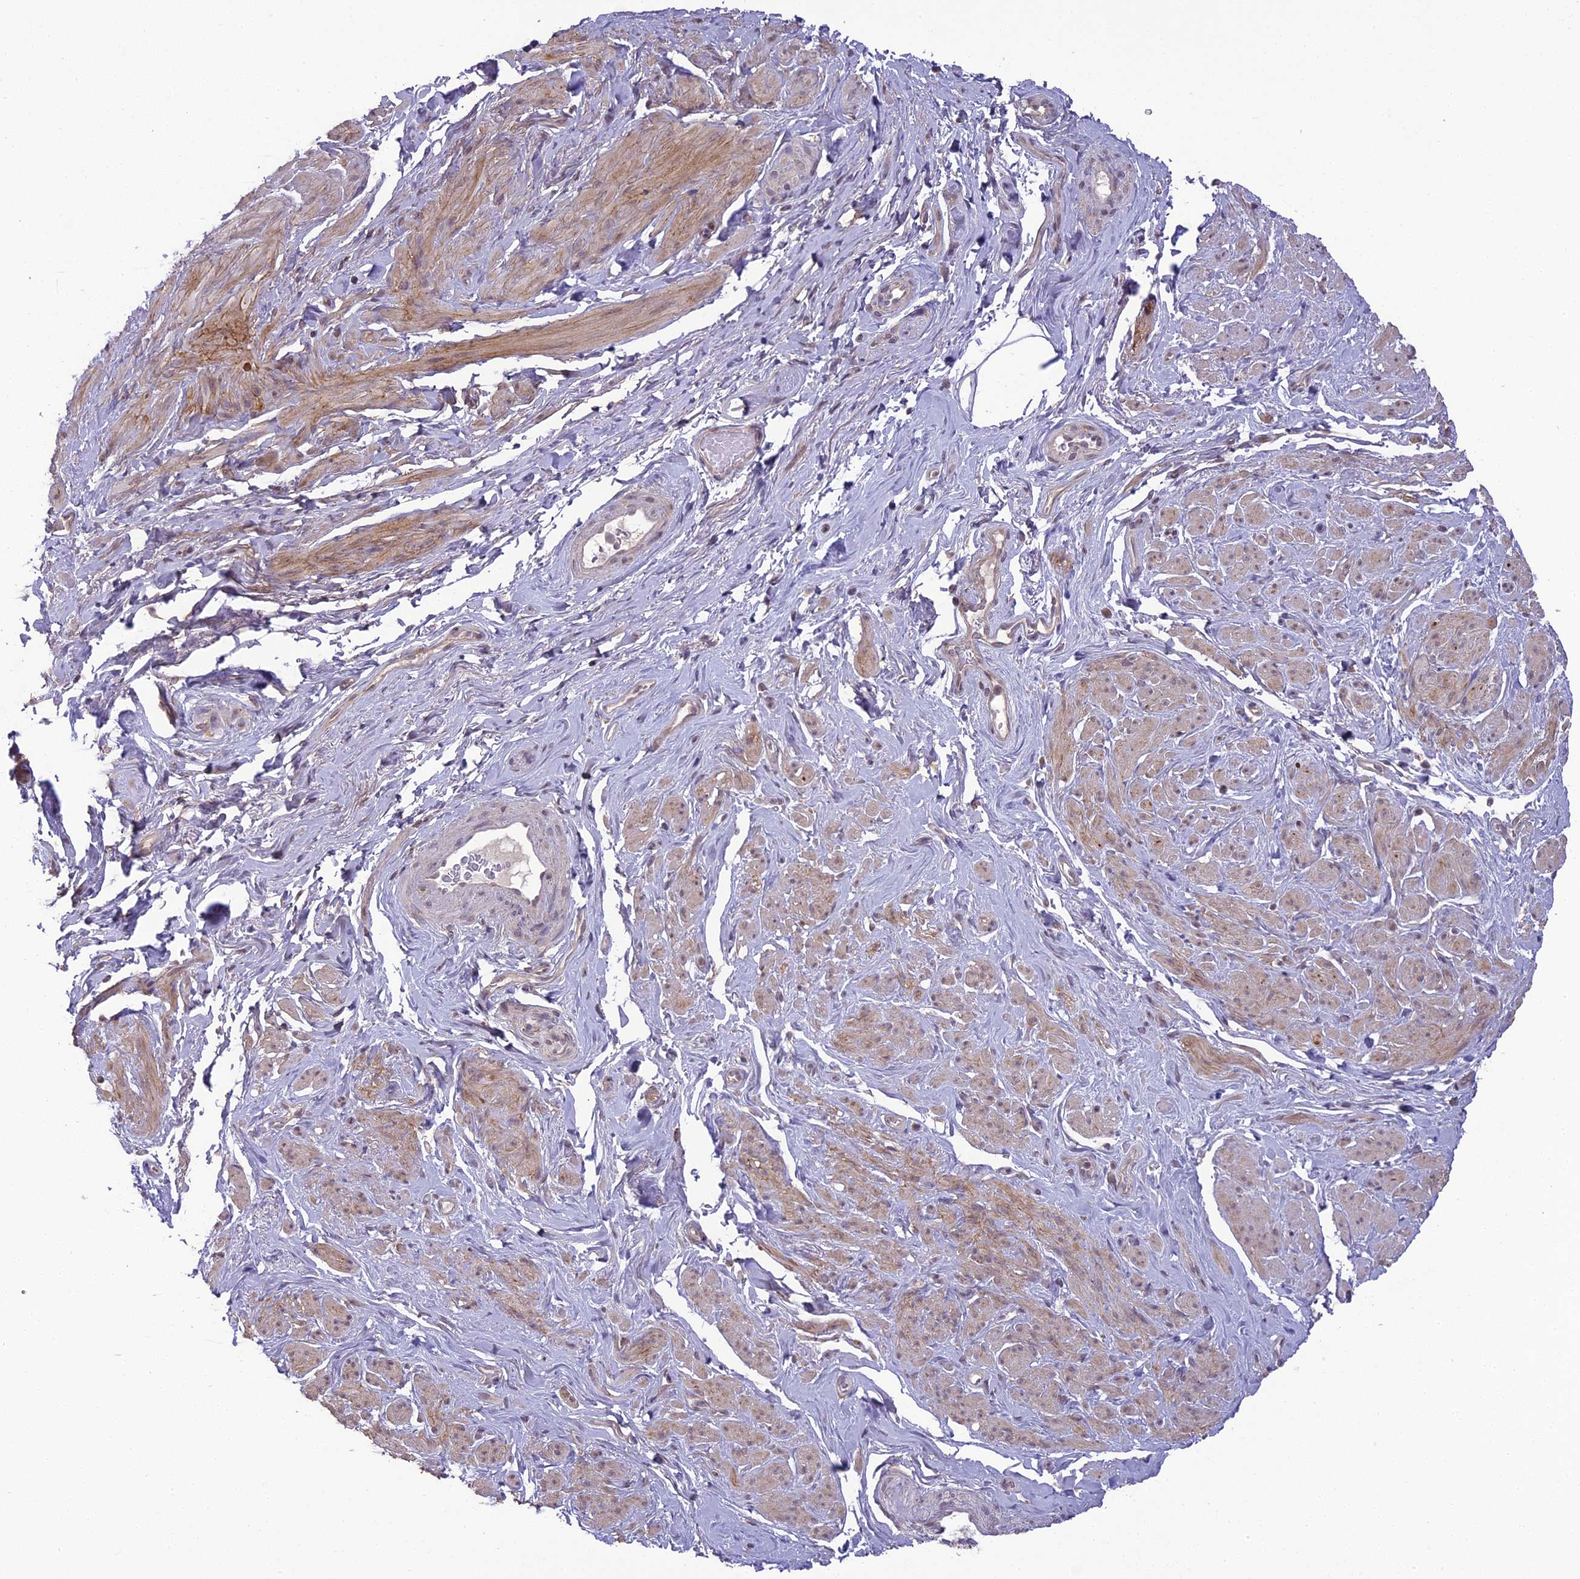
{"staining": {"intensity": "weak", "quantity": "25%-75%", "location": "cytoplasmic/membranous"}, "tissue": "smooth muscle", "cell_type": "Smooth muscle cells", "image_type": "normal", "snomed": [{"axis": "morphology", "description": "Normal tissue, NOS"}, {"axis": "topography", "description": "Smooth muscle"}, {"axis": "topography", "description": "Peripheral nerve tissue"}], "caption": "Immunohistochemical staining of benign smooth muscle displays weak cytoplasmic/membranous protein expression in about 25%-75% of smooth muscle cells.", "gene": "ERG28", "patient": {"sex": "male", "age": 69}}